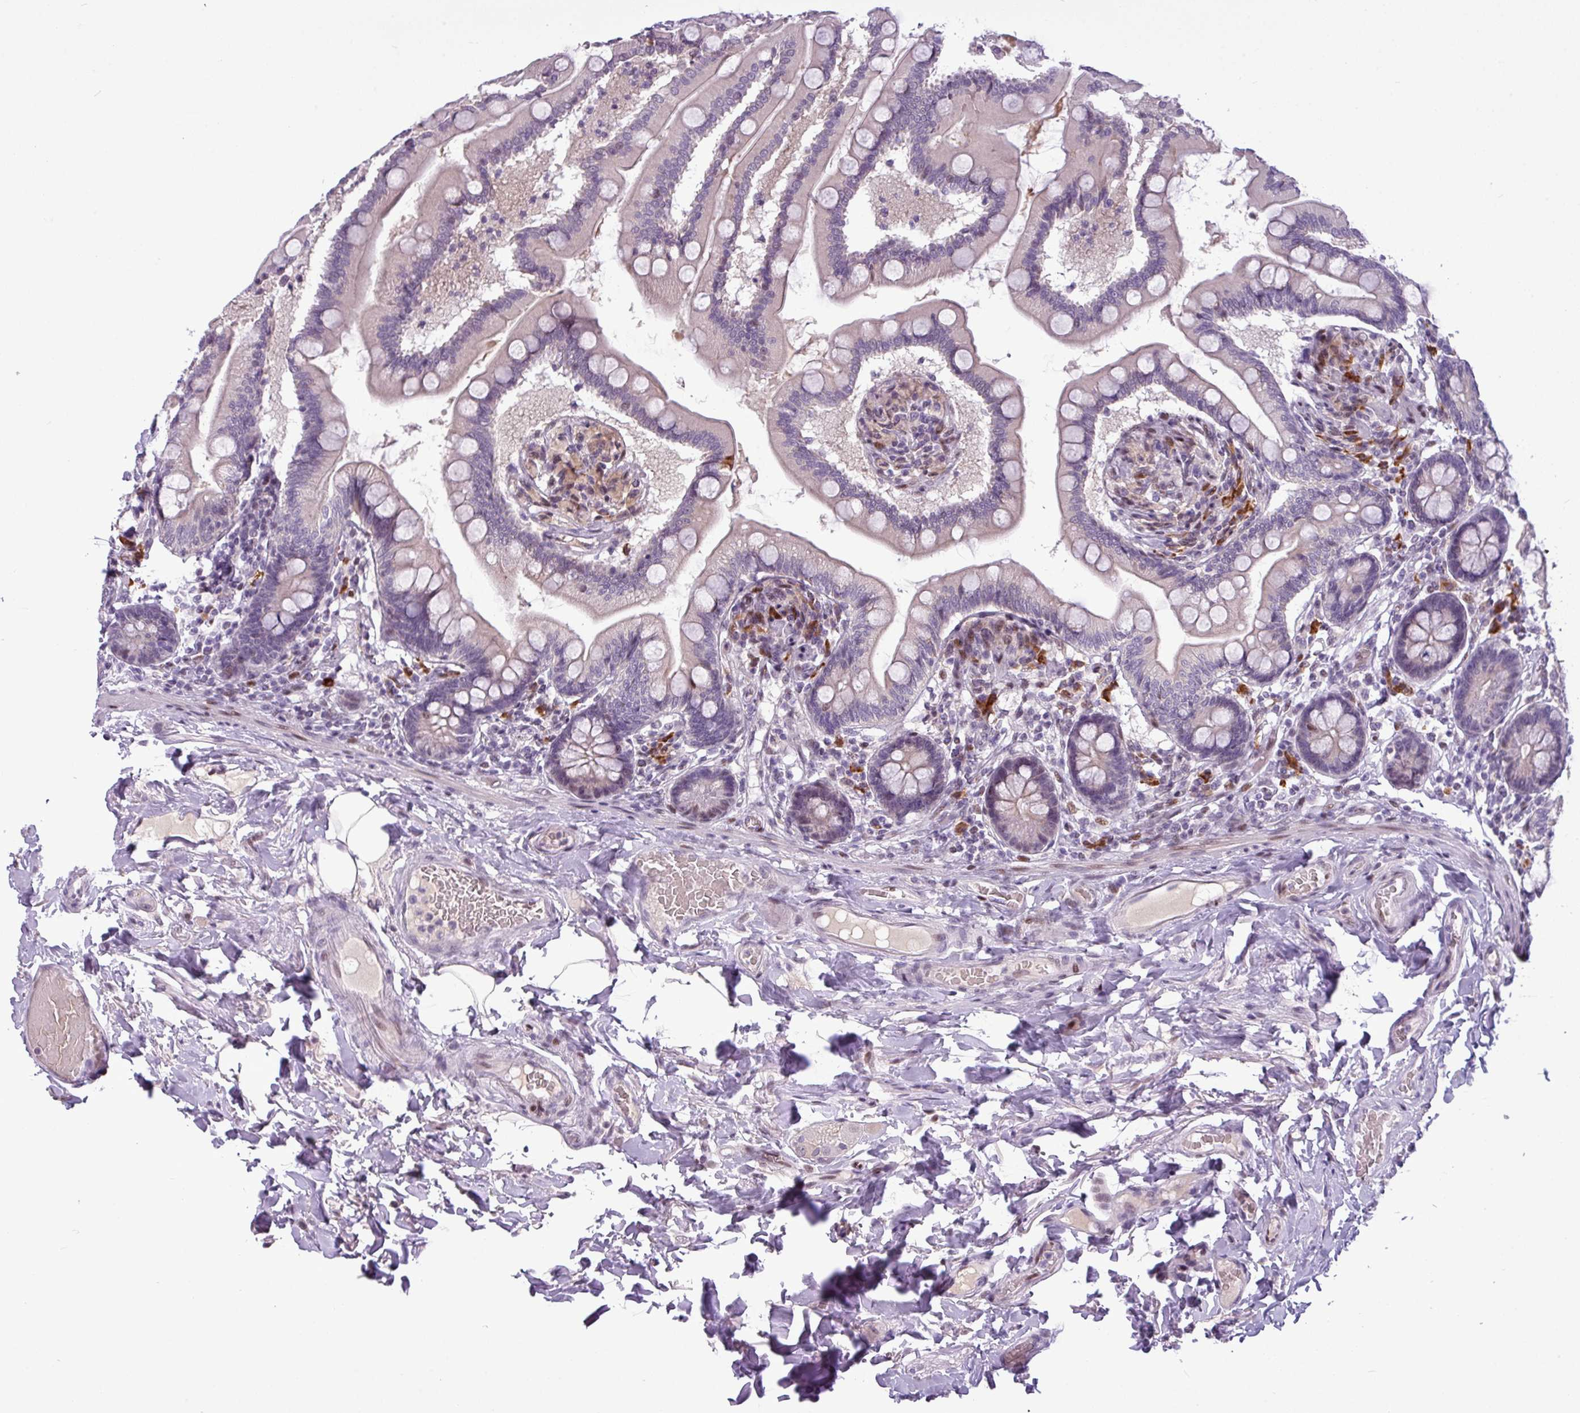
{"staining": {"intensity": "weak", "quantity": "<25%", "location": "cytoplasmic/membranous"}, "tissue": "small intestine", "cell_type": "Glandular cells", "image_type": "normal", "snomed": [{"axis": "morphology", "description": "Normal tissue, NOS"}, {"axis": "topography", "description": "Small intestine"}], "caption": "Immunohistochemical staining of normal small intestine shows no significant positivity in glandular cells. (IHC, brightfield microscopy, high magnification).", "gene": "SLC66A2", "patient": {"sex": "female", "age": 64}}